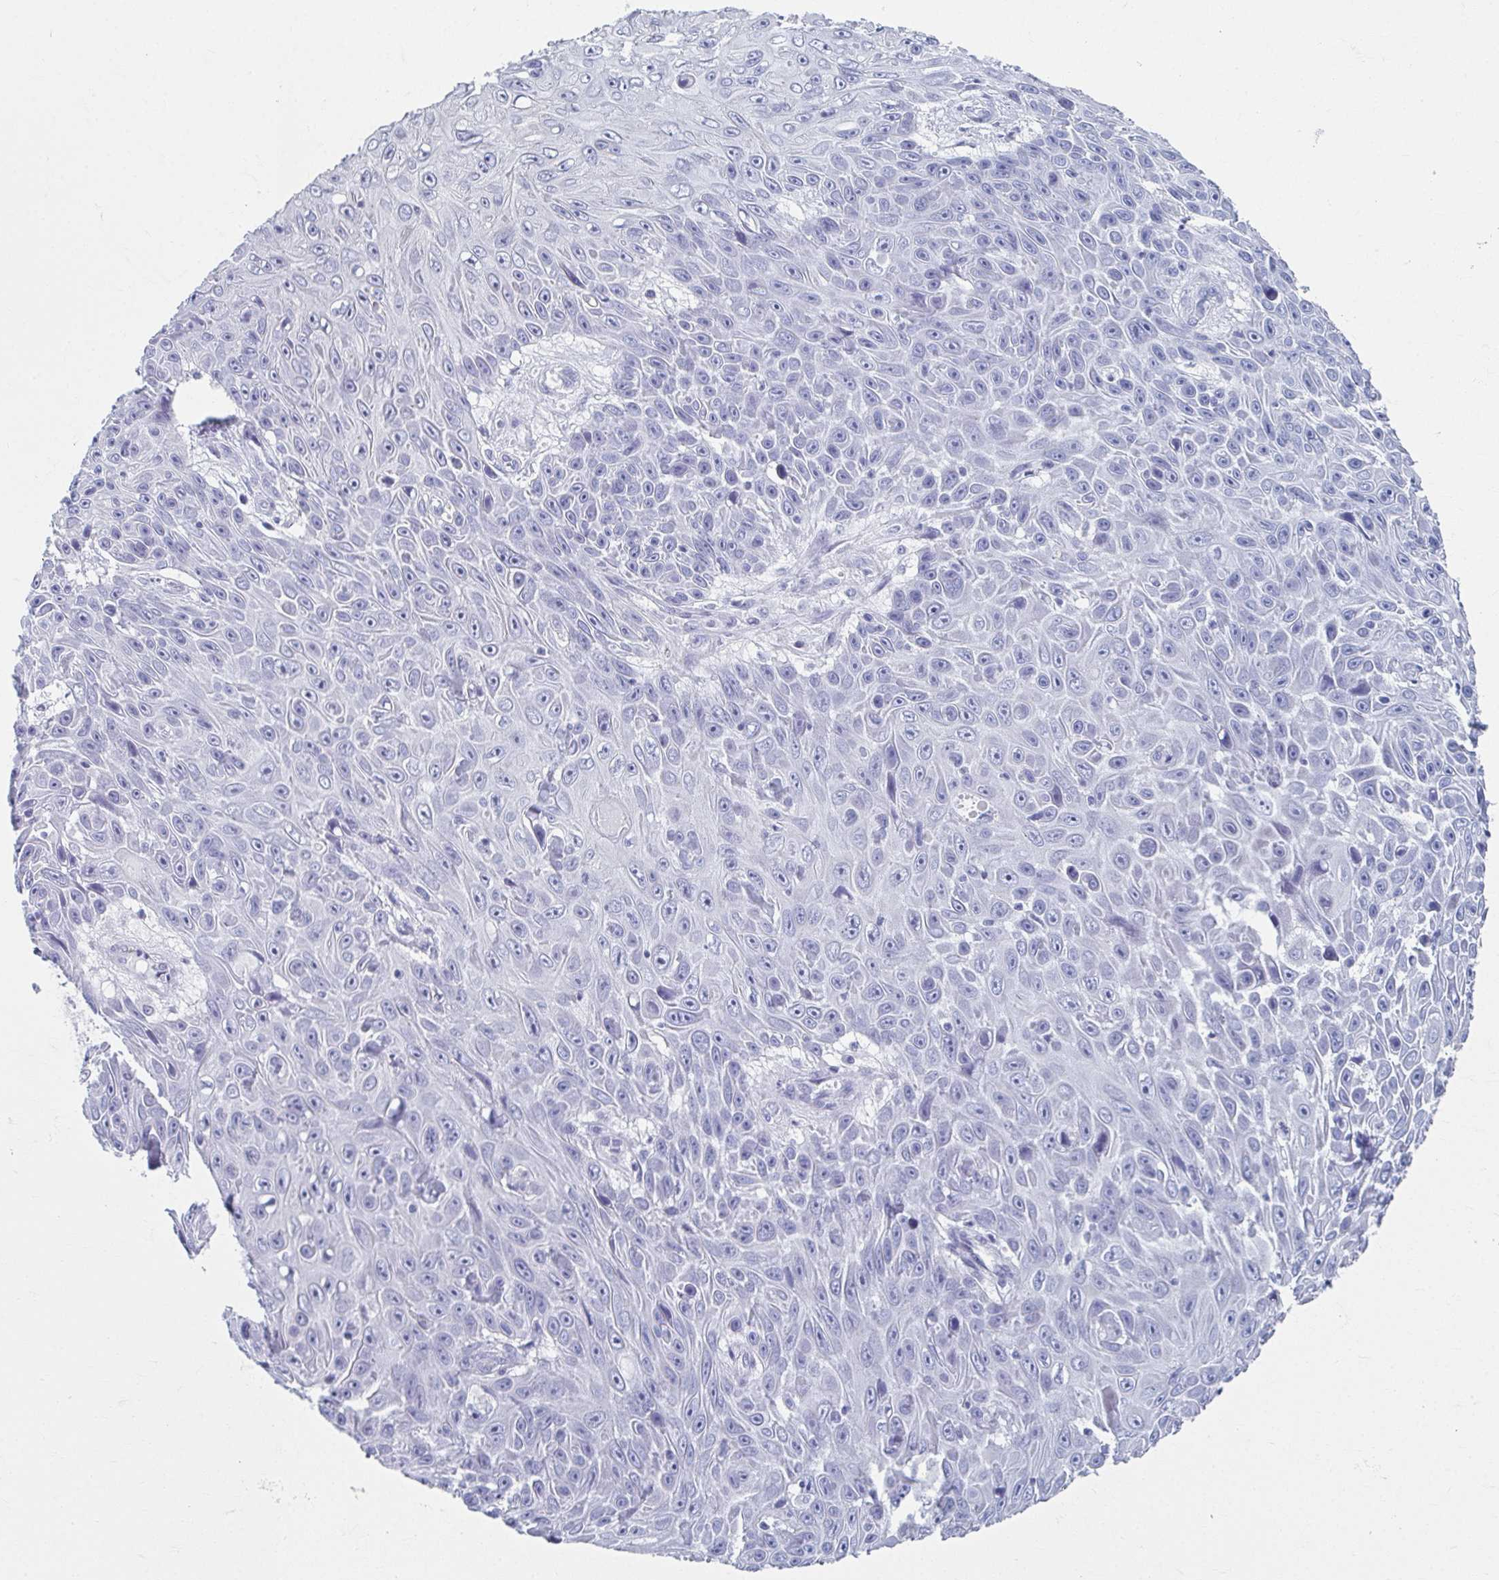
{"staining": {"intensity": "negative", "quantity": "none", "location": "none"}, "tissue": "skin cancer", "cell_type": "Tumor cells", "image_type": "cancer", "snomed": [{"axis": "morphology", "description": "Squamous cell carcinoma, NOS"}, {"axis": "topography", "description": "Skin"}], "caption": "An image of human skin cancer is negative for staining in tumor cells.", "gene": "GHRL", "patient": {"sex": "male", "age": 82}}